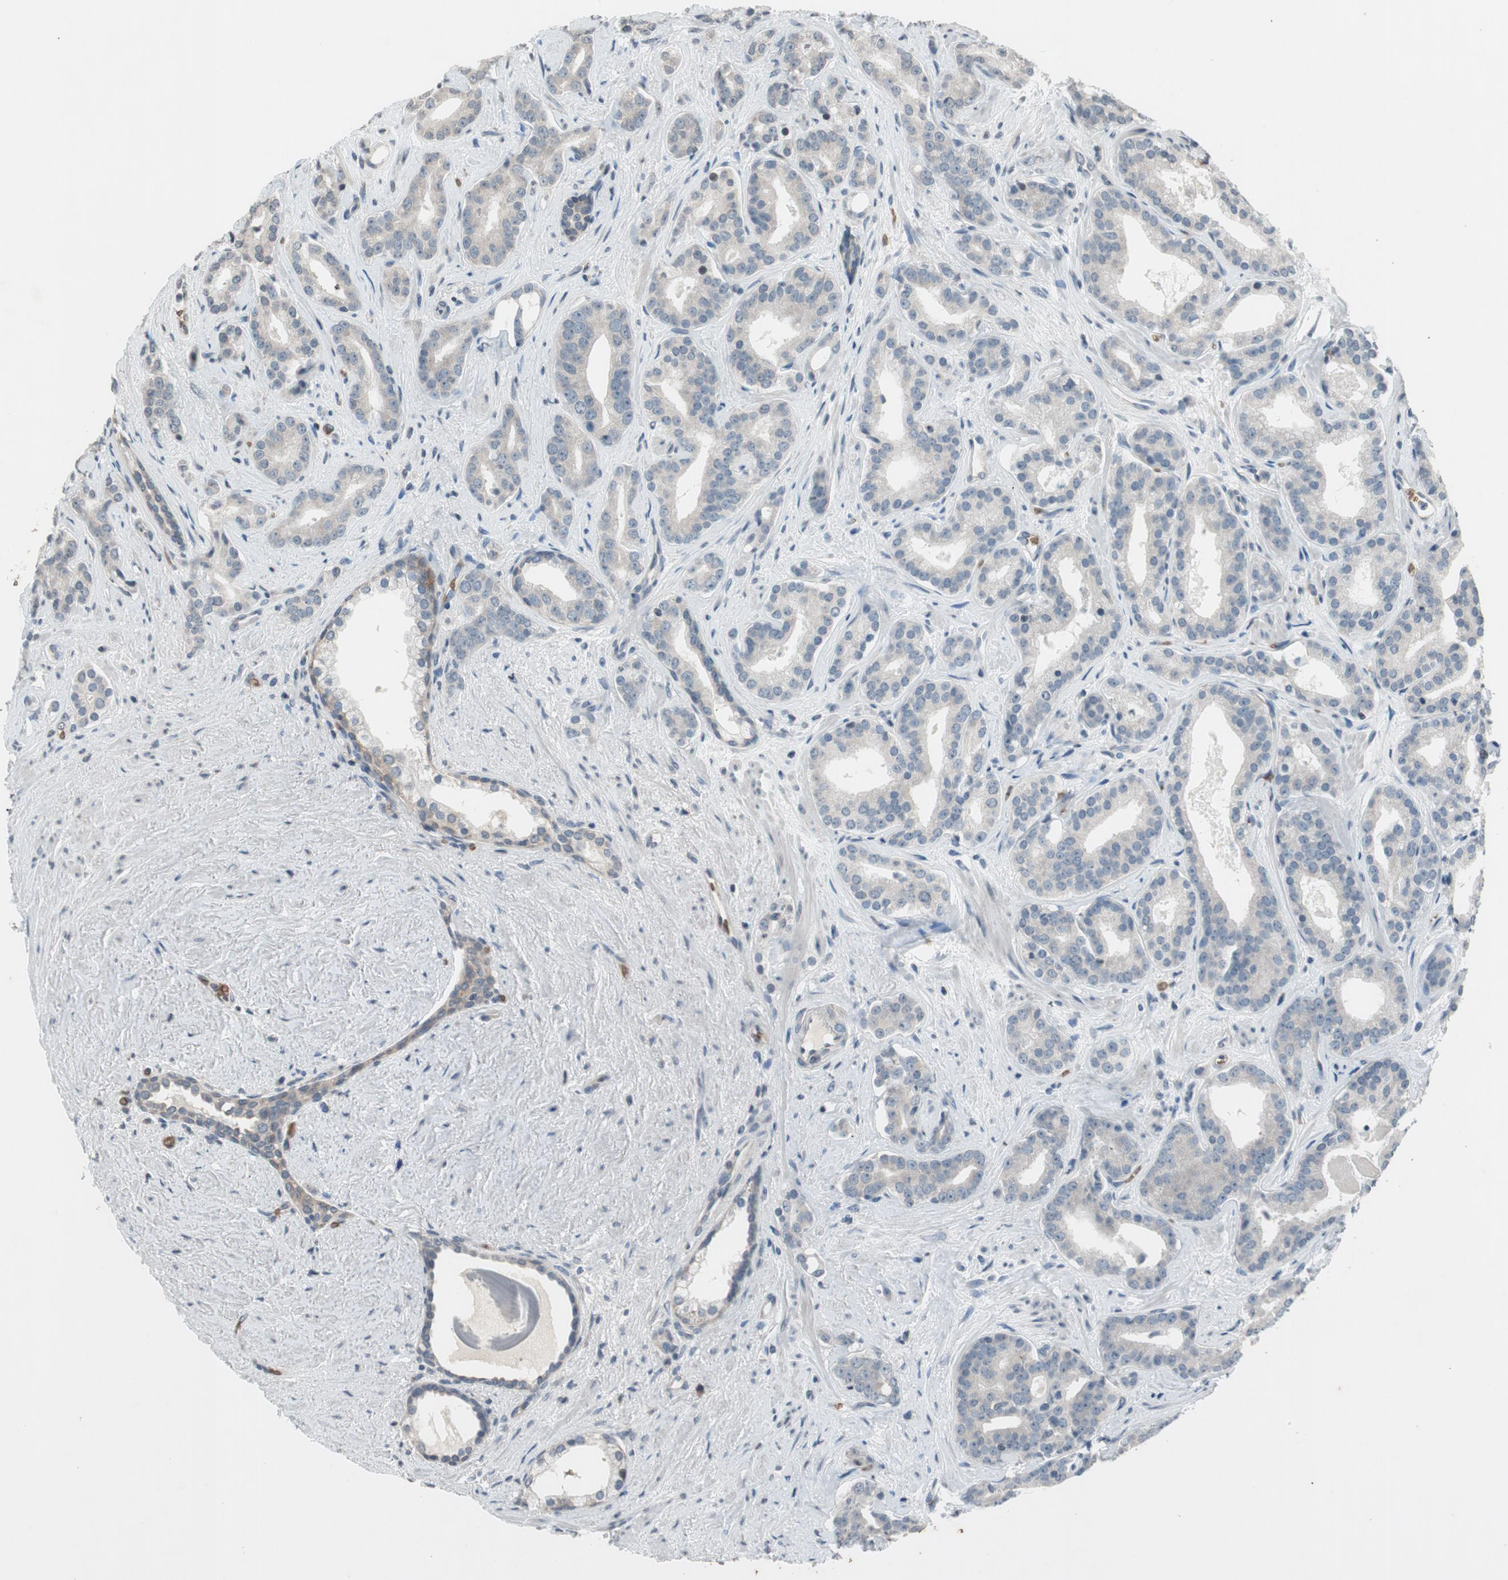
{"staining": {"intensity": "weak", "quantity": "<25%", "location": "cytoplasmic/membranous"}, "tissue": "prostate cancer", "cell_type": "Tumor cells", "image_type": "cancer", "snomed": [{"axis": "morphology", "description": "Adenocarcinoma, Low grade"}, {"axis": "topography", "description": "Prostate"}], "caption": "This is a image of immunohistochemistry staining of prostate adenocarcinoma (low-grade), which shows no staining in tumor cells.", "gene": "GYPC", "patient": {"sex": "male", "age": 63}}